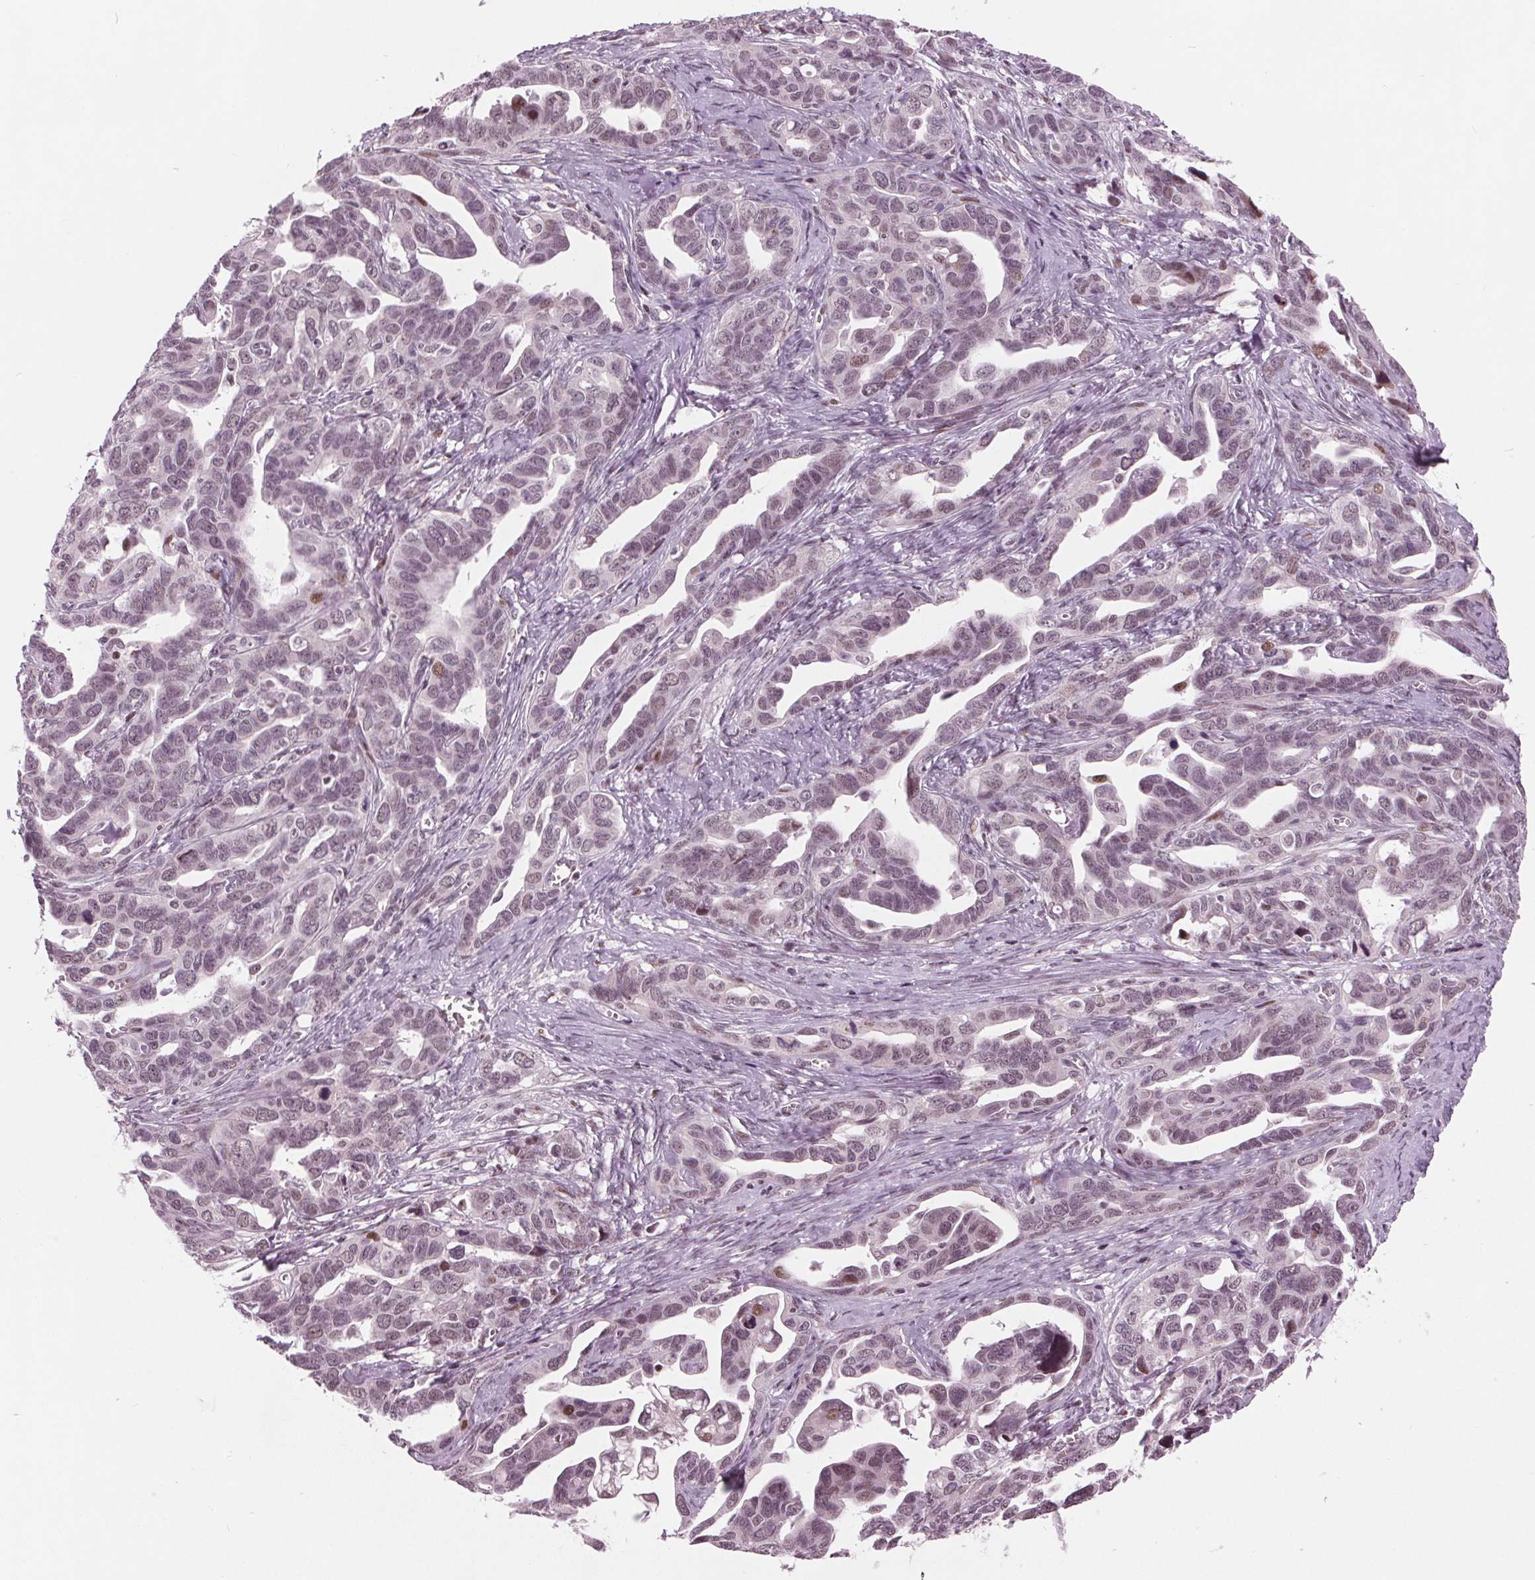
{"staining": {"intensity": "weak", "quantity": ">75%", "location": "nuclear"}, "tissue": "ovarian cancer", "cell_type": "Tumor cells", "image_type": "cancer", "snomed": [{"axis": "morphology", "description": "Cystadenocarcinoma, serous, NOS"}, {"axis": "topography", "description": "Ovary"}], "caption": "Protein staining of serous cystadenocarcinoma (ovarian) tissue reveals weak nuclear staining in about >75% of tumor cells.", "gene": "TTC34", "patient": {"sex": "female", "age": 69}}